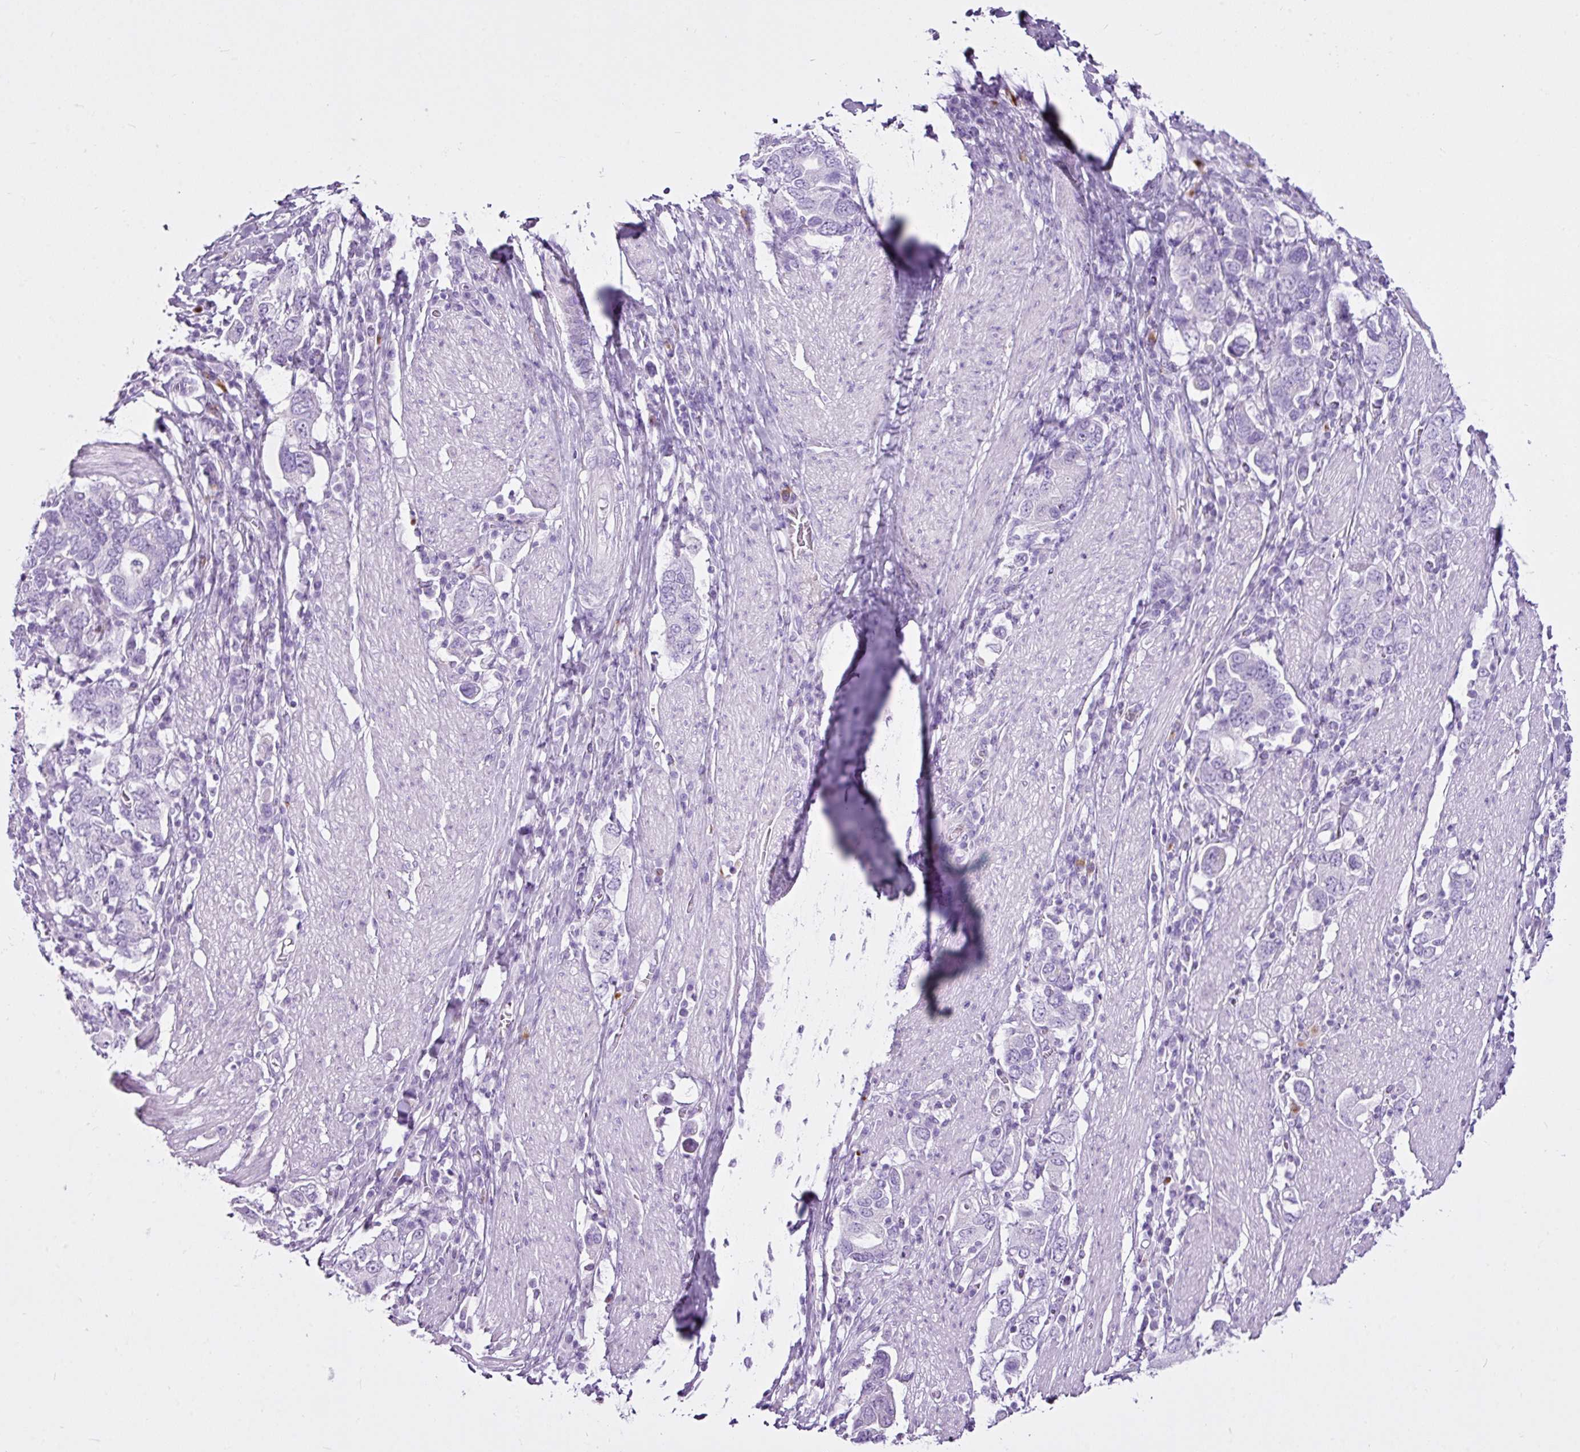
{"staining": {"intensity": "negative", "quantity": "none", "location": "none"}, "tissue": "stomach cancer", "cell_type": "Tumor cells", "image_type": "cancer", "snomed": [{"axis": "morphology", "description": "Adenocarcinoma, NOS"}, {"axis": "topography", "description": "Stomach, upper"}, {"axis": "topography", "description": "Stomach"}], "caption": "Tumor cells are negative for protein expression in human stomach cancer.", "gene": "LILRB4", "patient": {"sex": "male", "age": 62}}